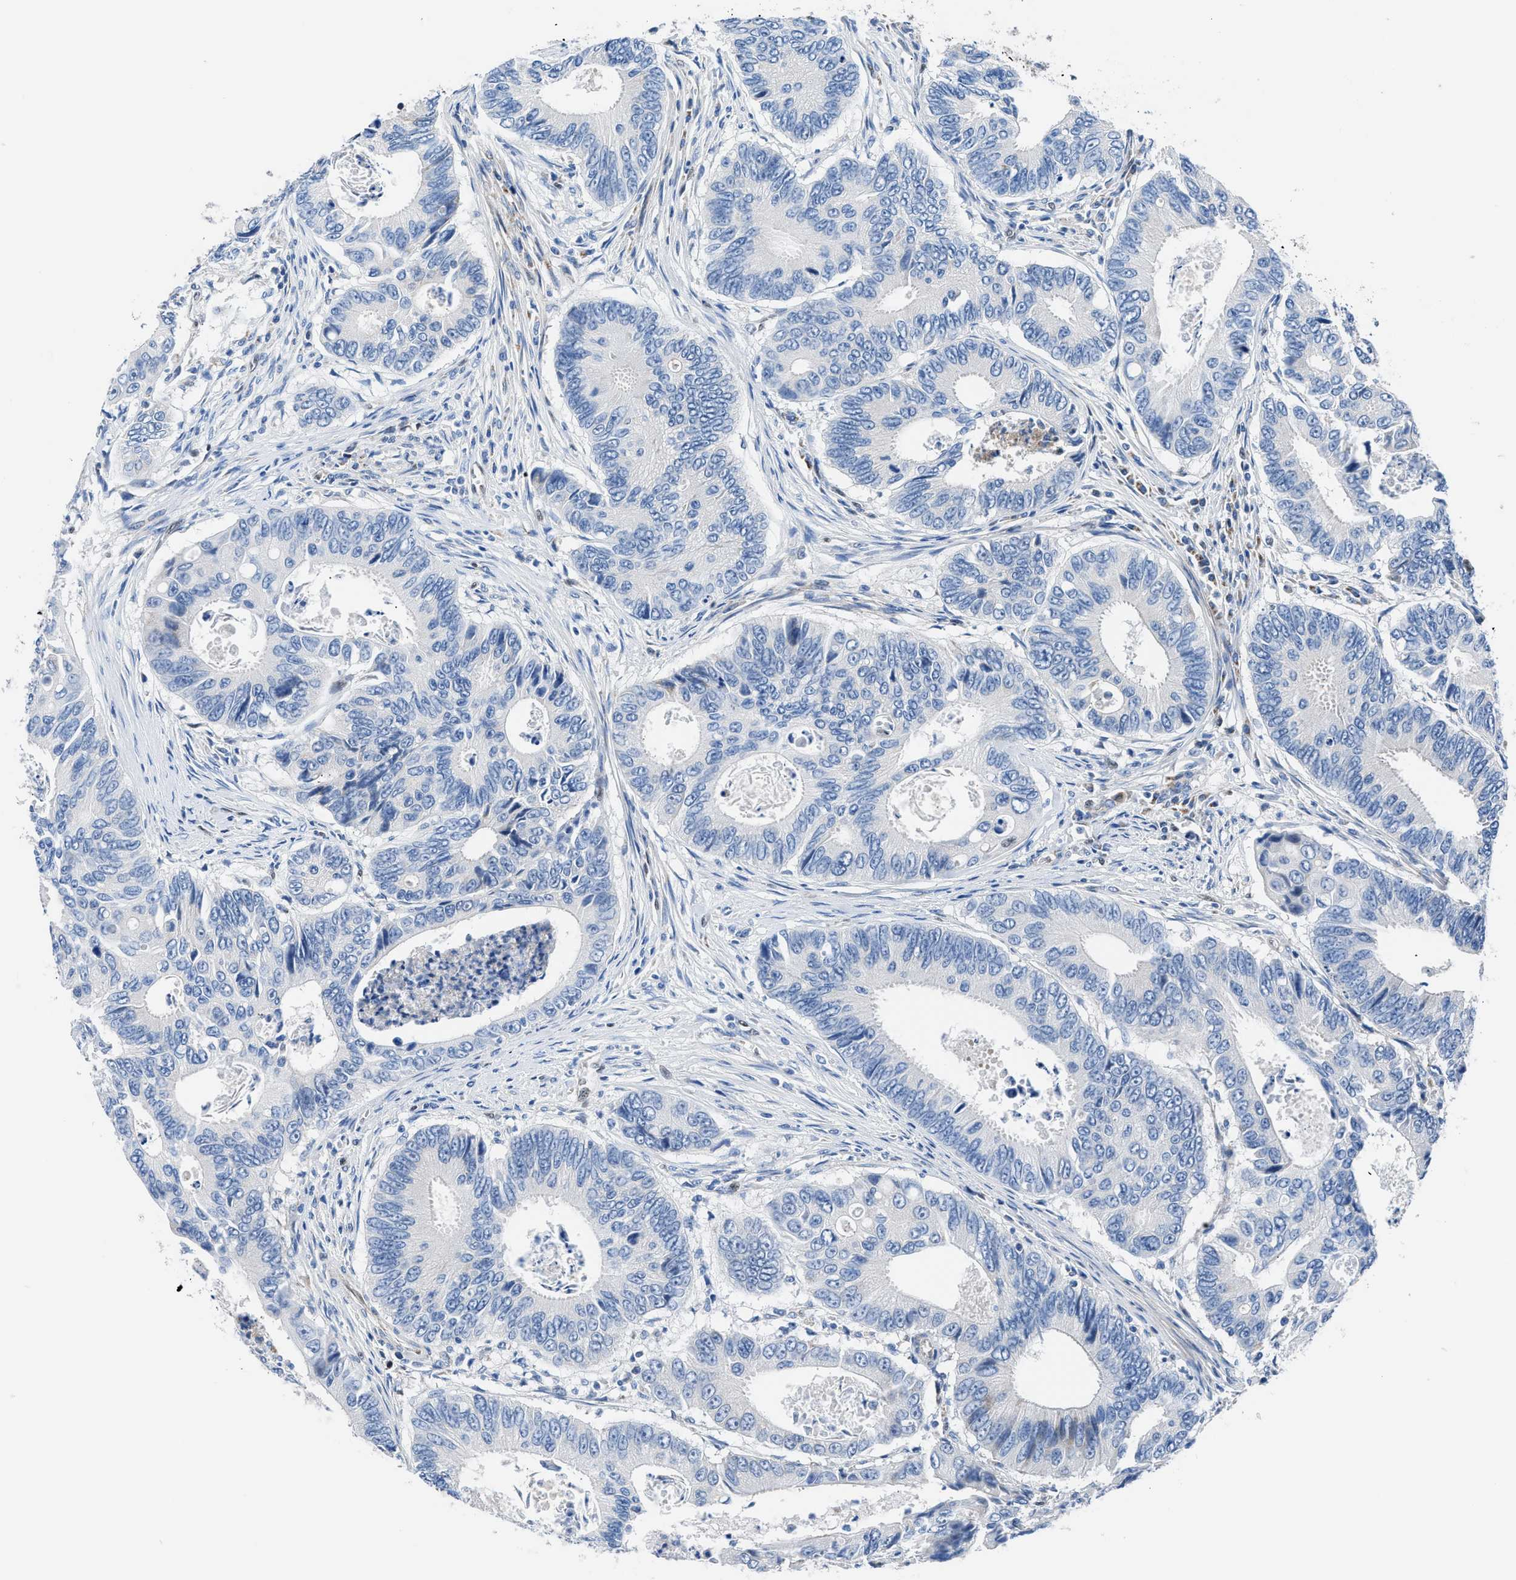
{"staining": {"intensity": "negative", "quantity": "none", "location": "none"}, "tissue": "colorectal cancer", "cell_type": "Tumor cells", "image_type": "cancer", "snomed": [{"axis": "morphology", "description": "Inflammation, NOS"}, {"axis": "morphology", "description": "Adenocarcinoma, NOS"}, {"axis": "topography", "description": "Colon"}], "caption": "The image exhibits no significant expression in tumor cells of colorectal adenocarcinoma.", "gene": "LMO2", "patient": {"sex": "male", "age": 72}}